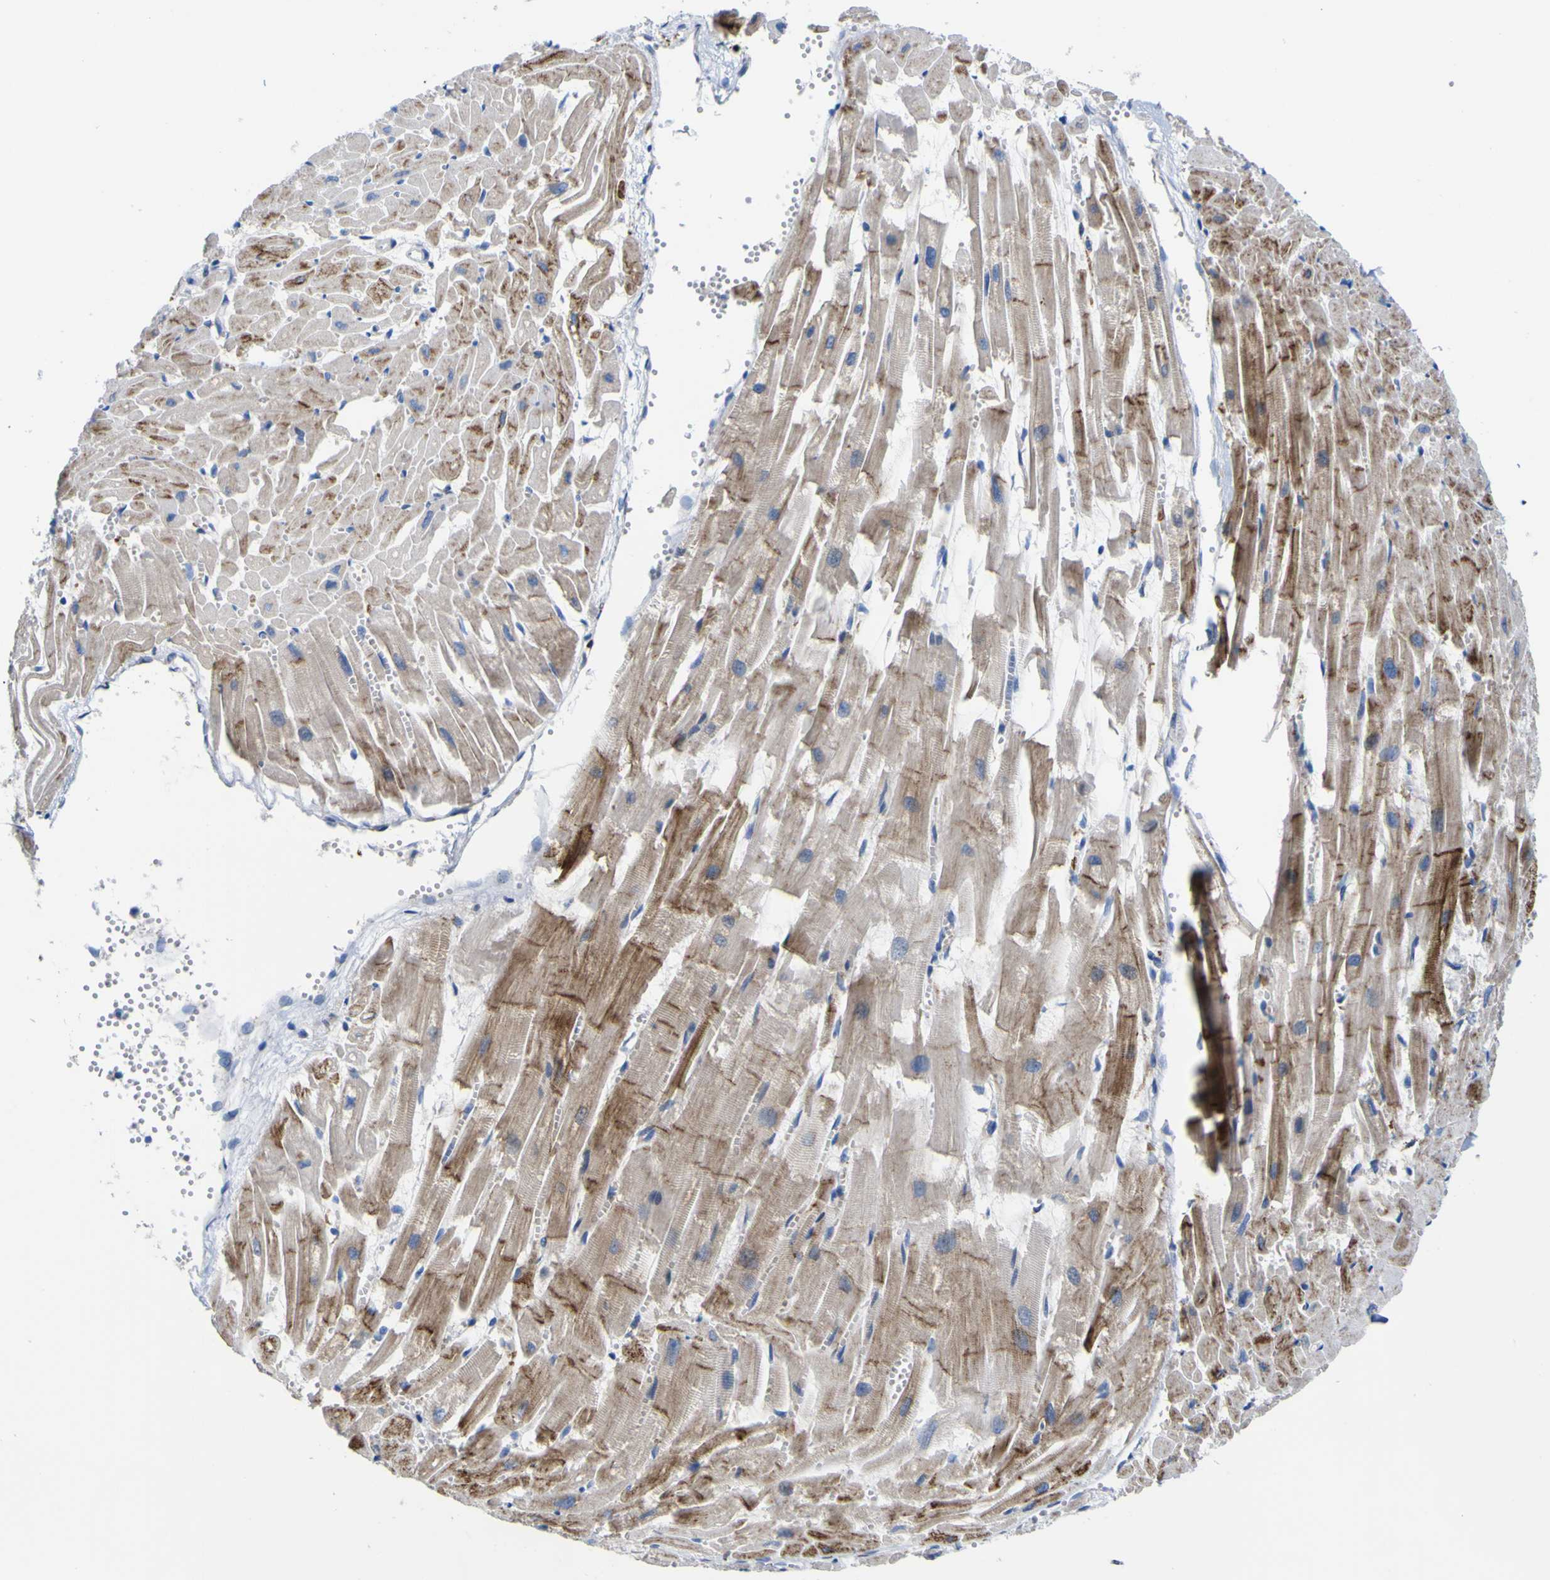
{"staining": {"intensity": "moderate", "quantity": "25%-75%", "location": "cytoplasmic/membranous"}, "tissue": "heart muscle", "cell_type": "Cardiomyocytes", "image_type": "normal", "snomed": [{"axis": "morphology", "description": "Normal tissue, NOS"}, {"axis": "topography", "description": "Heart"}], "caption": "This histopathology image exhibits unremarkable heart muscle stained with immunohistochemistry to label a protein in brown. The cytoplasmic/membranous of cardiomyocytes show moderate positivity for the protein. Nuclei are counter-stained blue.", "gene": "PTPRF", "patient": {"sex": "female", "age": 19}}